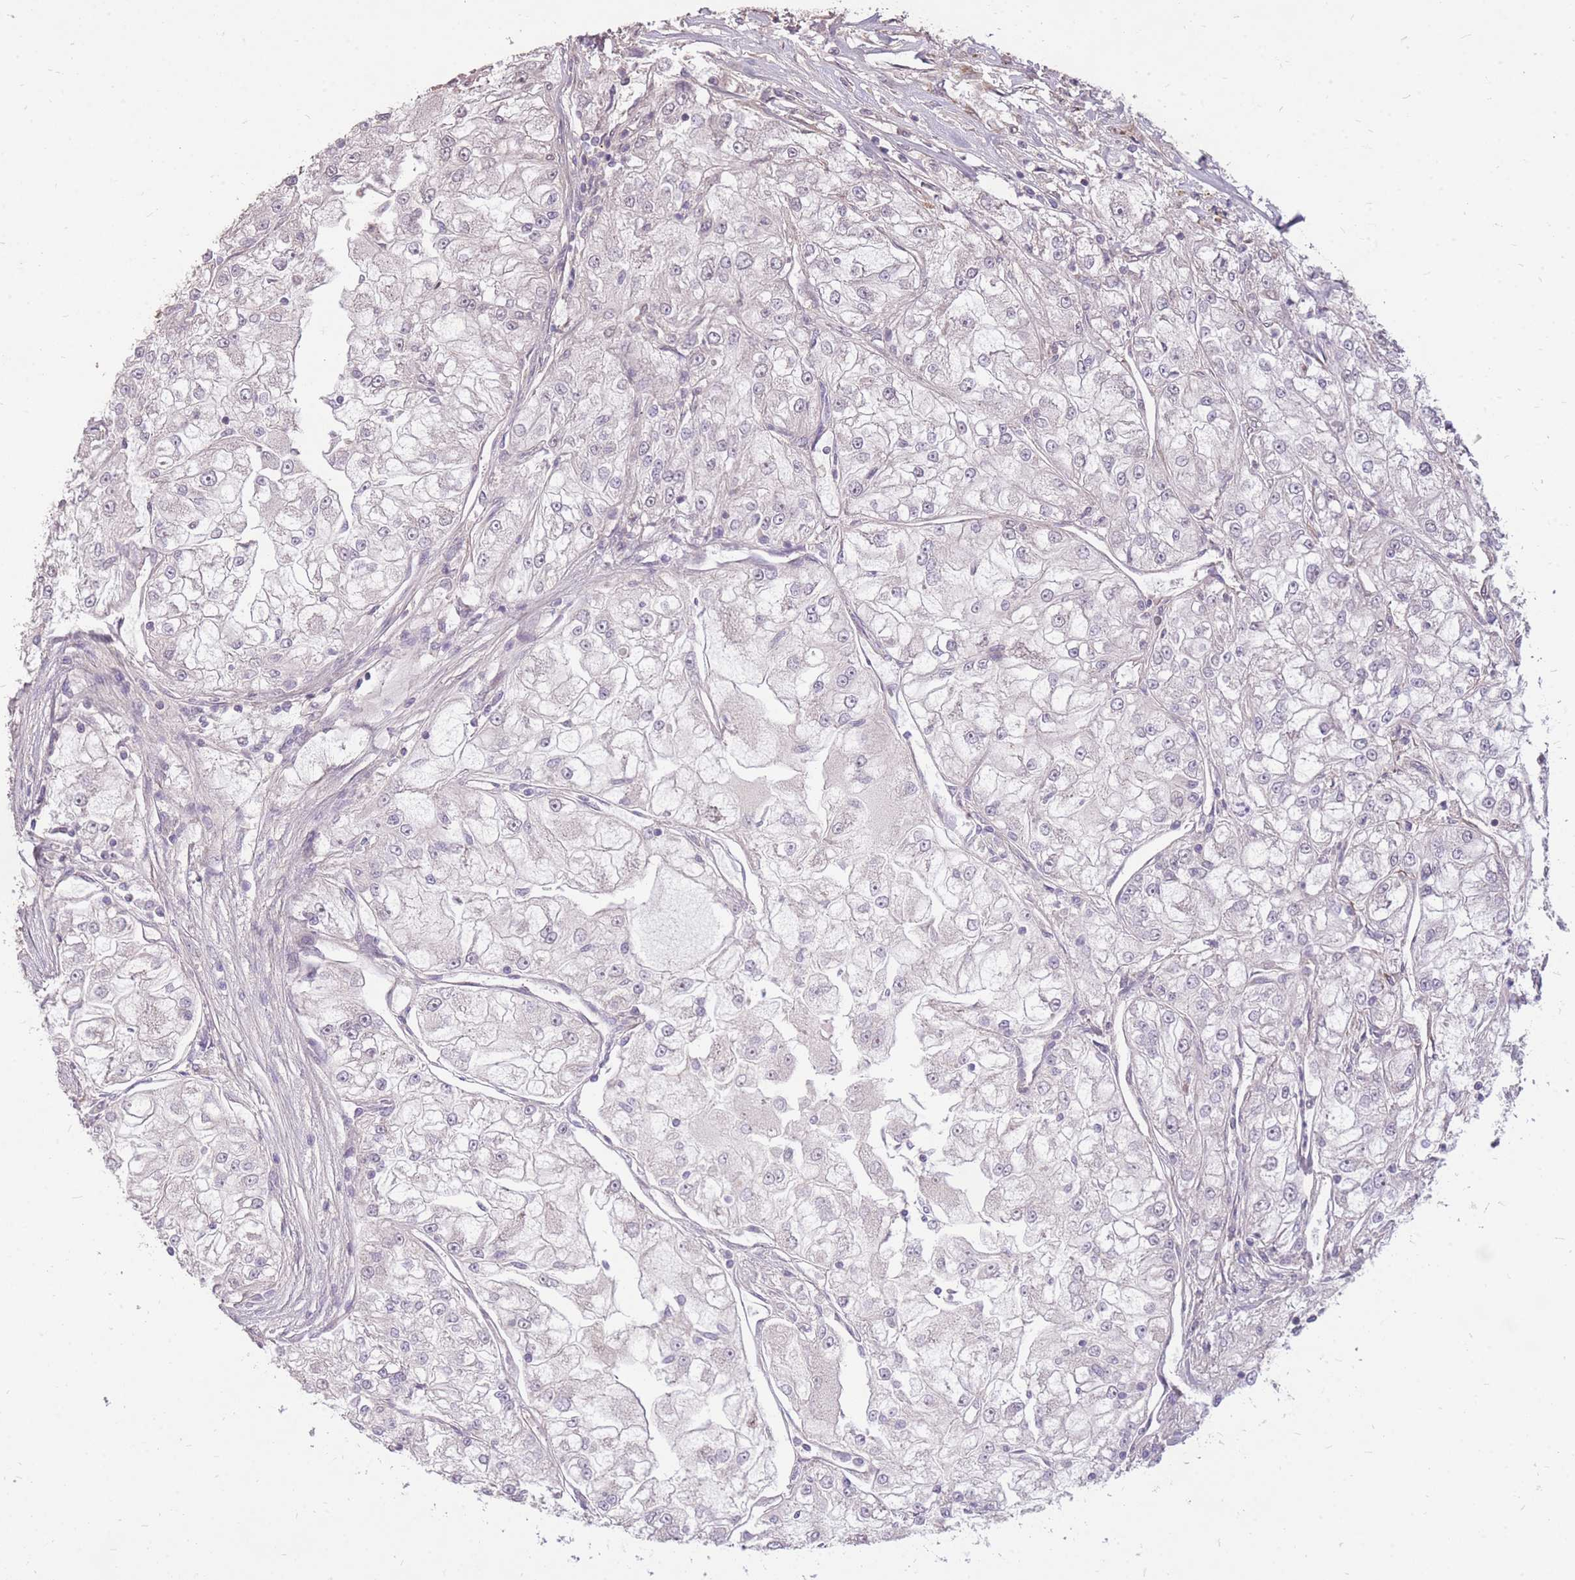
{"staining": {"intensity": "negative", "quantity": "none", "location": "none"}, "tissue": "renal cancer", "cell_type": "Tumor cells", "image_type": "cancer", "snomed": [{"axis": "morphology", "description": "Adenocarcinoma, NOS"}, {"axis": "topography", "description": "Kidney"}], "caption": "Immunohistochemistry (IHC) image of renal cancer stained for a protein (brown), which displays no positivity in tumor cells.", "gene": "DYNC1LI2", "patient": {"sex": "female", "age": 72}}